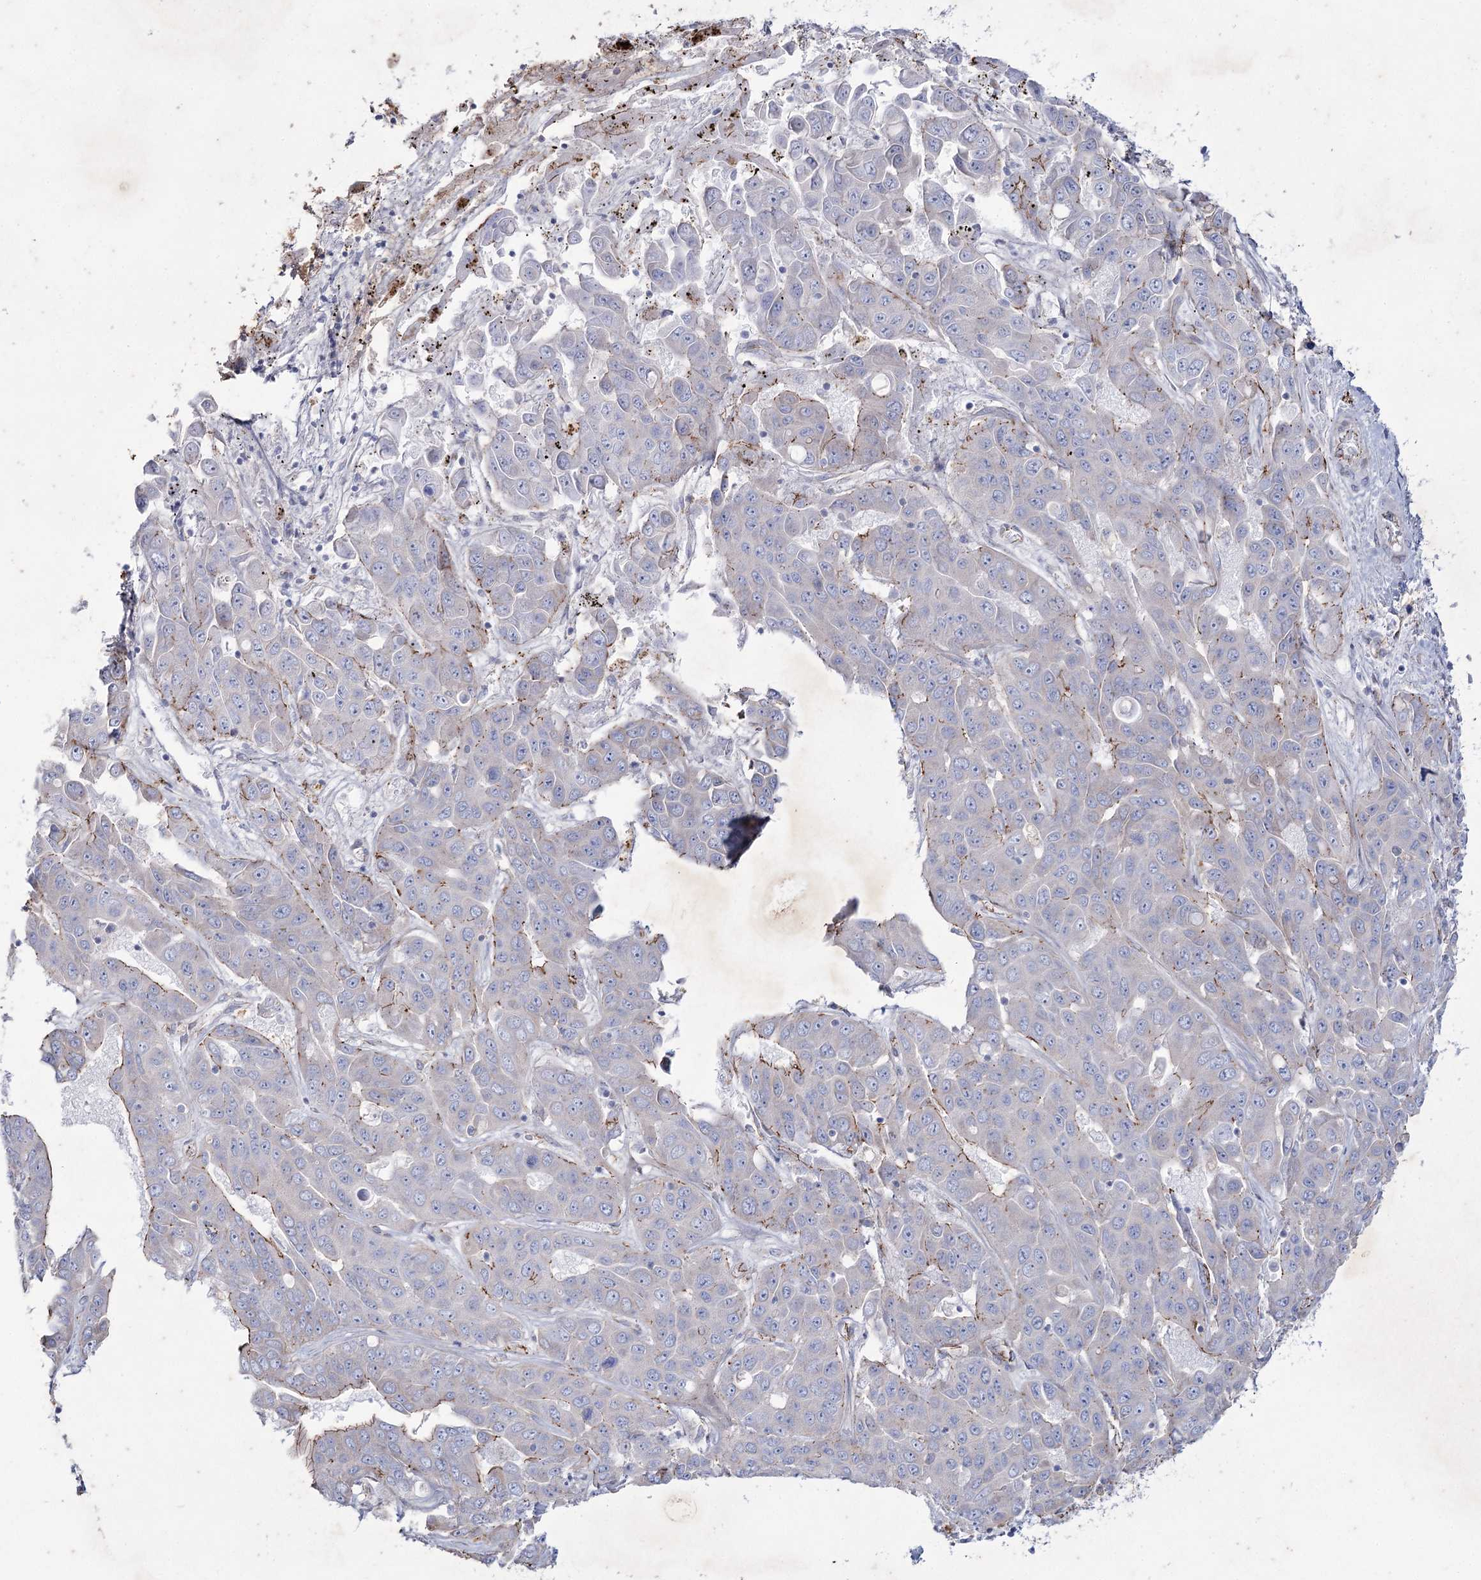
{"staining": {"intensity": "moderate", "quantity": "<25%", "location": "cytoplasmic/membranous"}, "tissue": "liver cancer", "cell_type": "Tumor cells", "image_type": "cancer", "snomed": [{"axis": "morphology", "description": "Cholangiocarcinoma"}, {"axis": "topography", "description": "Liver"}], "caption": "Moderate cytoplasmic/membranous positivity is seen in about <25% of tumor cells in cholangiocarcinoma (liver).", "gene": "LDLRAD3", "patient": {"sex": "female", "age": 52}}